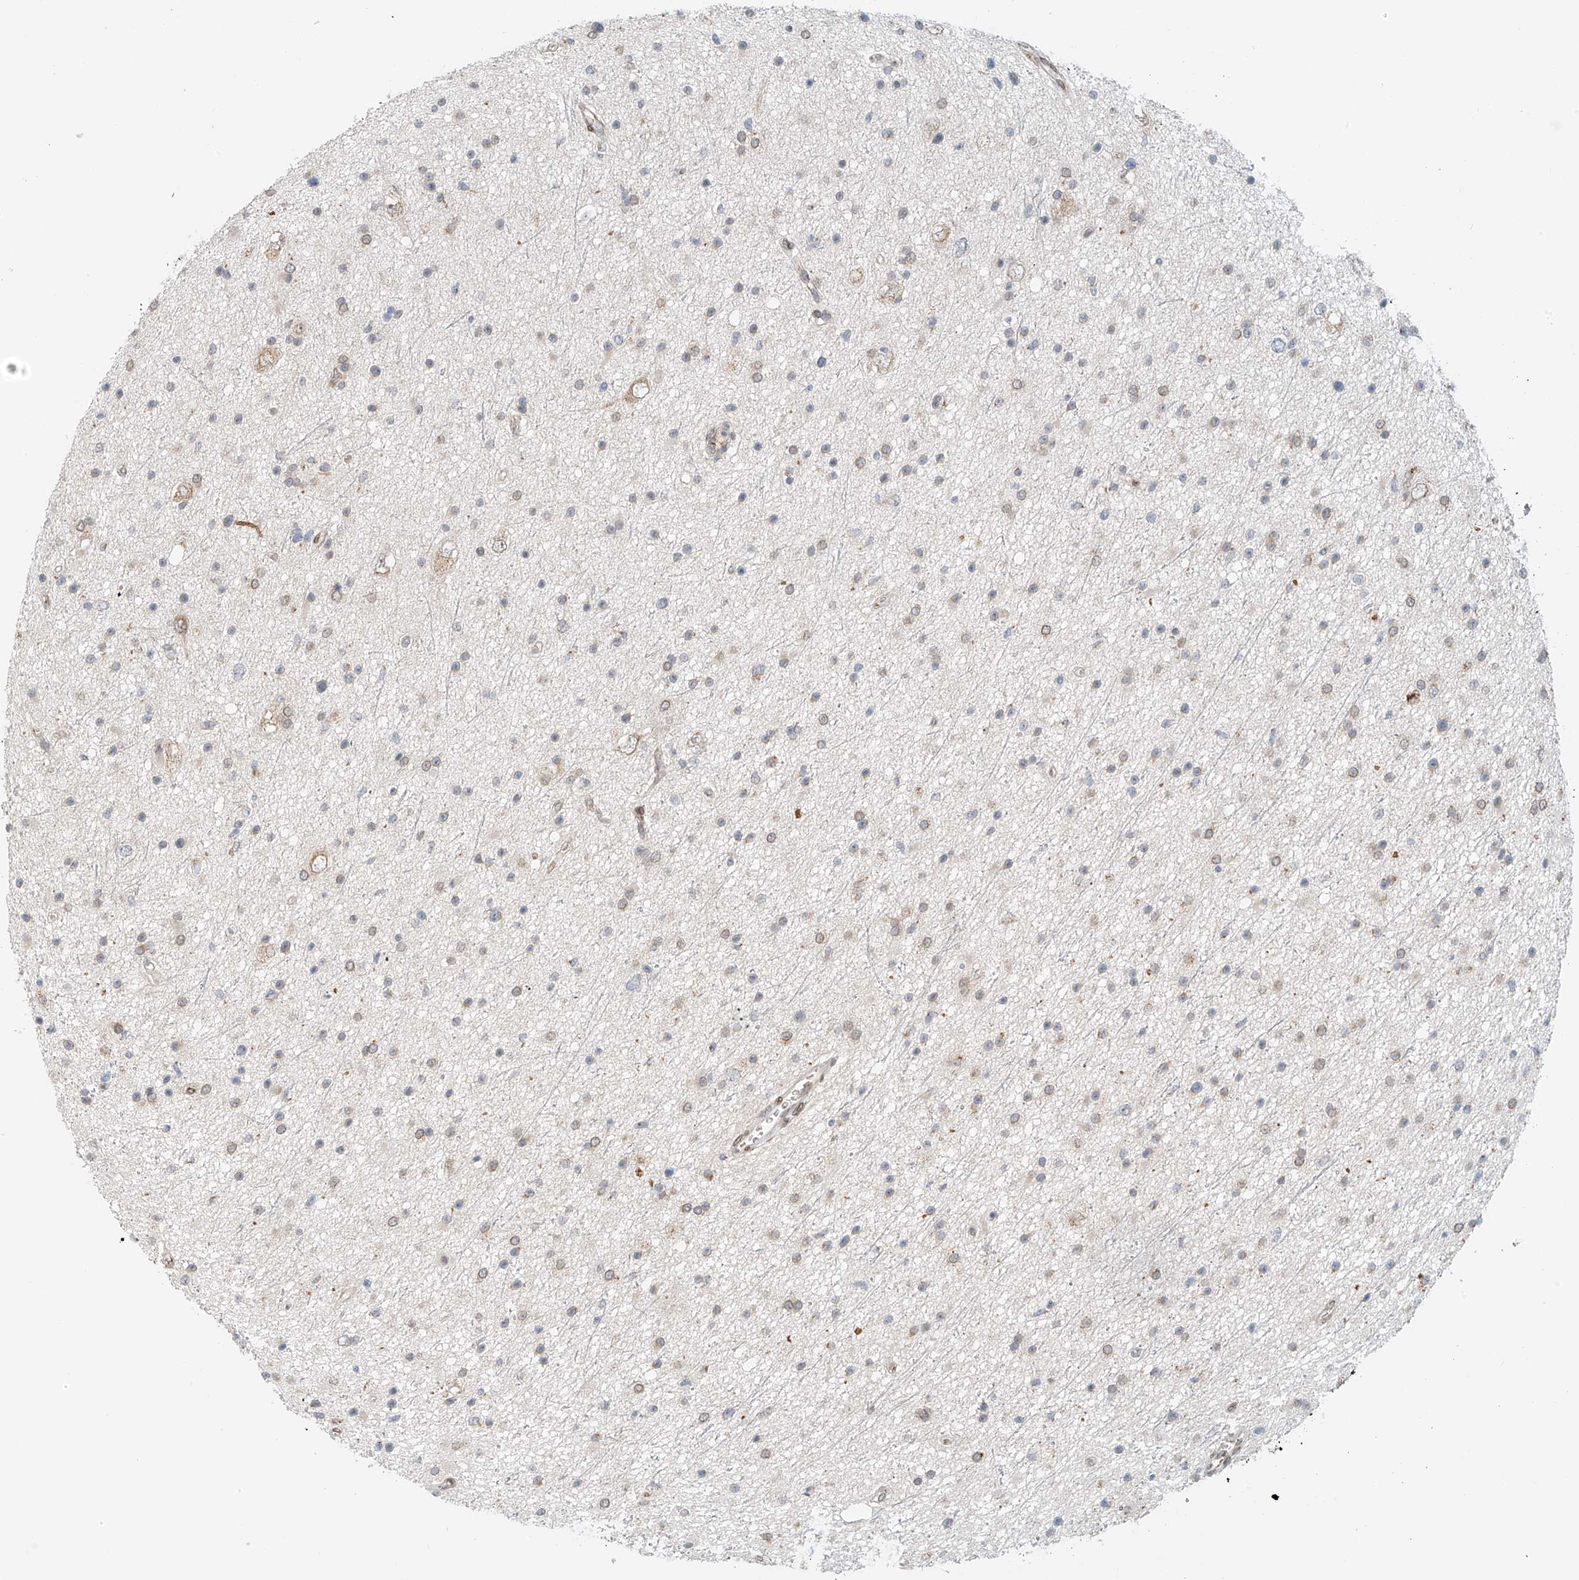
{"staining": {"intensity": "negative", "quantity": "none", "location": "none"}, "tissue": "glioma", "cell_type": "Tumor cells", "image_type": "cancer", "snomed": [{"axis": "morphology", "description": "Glioma, malignant, Low grade"}, {"axis": "topography", "description": "Cerebral cortex"}], "caption": "Tumor cells are negative for brown protein staining in low-grade glioma (malignant). (DAB (3,3'-diaminobenzidine) immunohistochemistry (IHC) visualized using brightfield microscopy, high magnification).", "gene": "STARD9", "patient": {"sex": "female", "age": 39}}